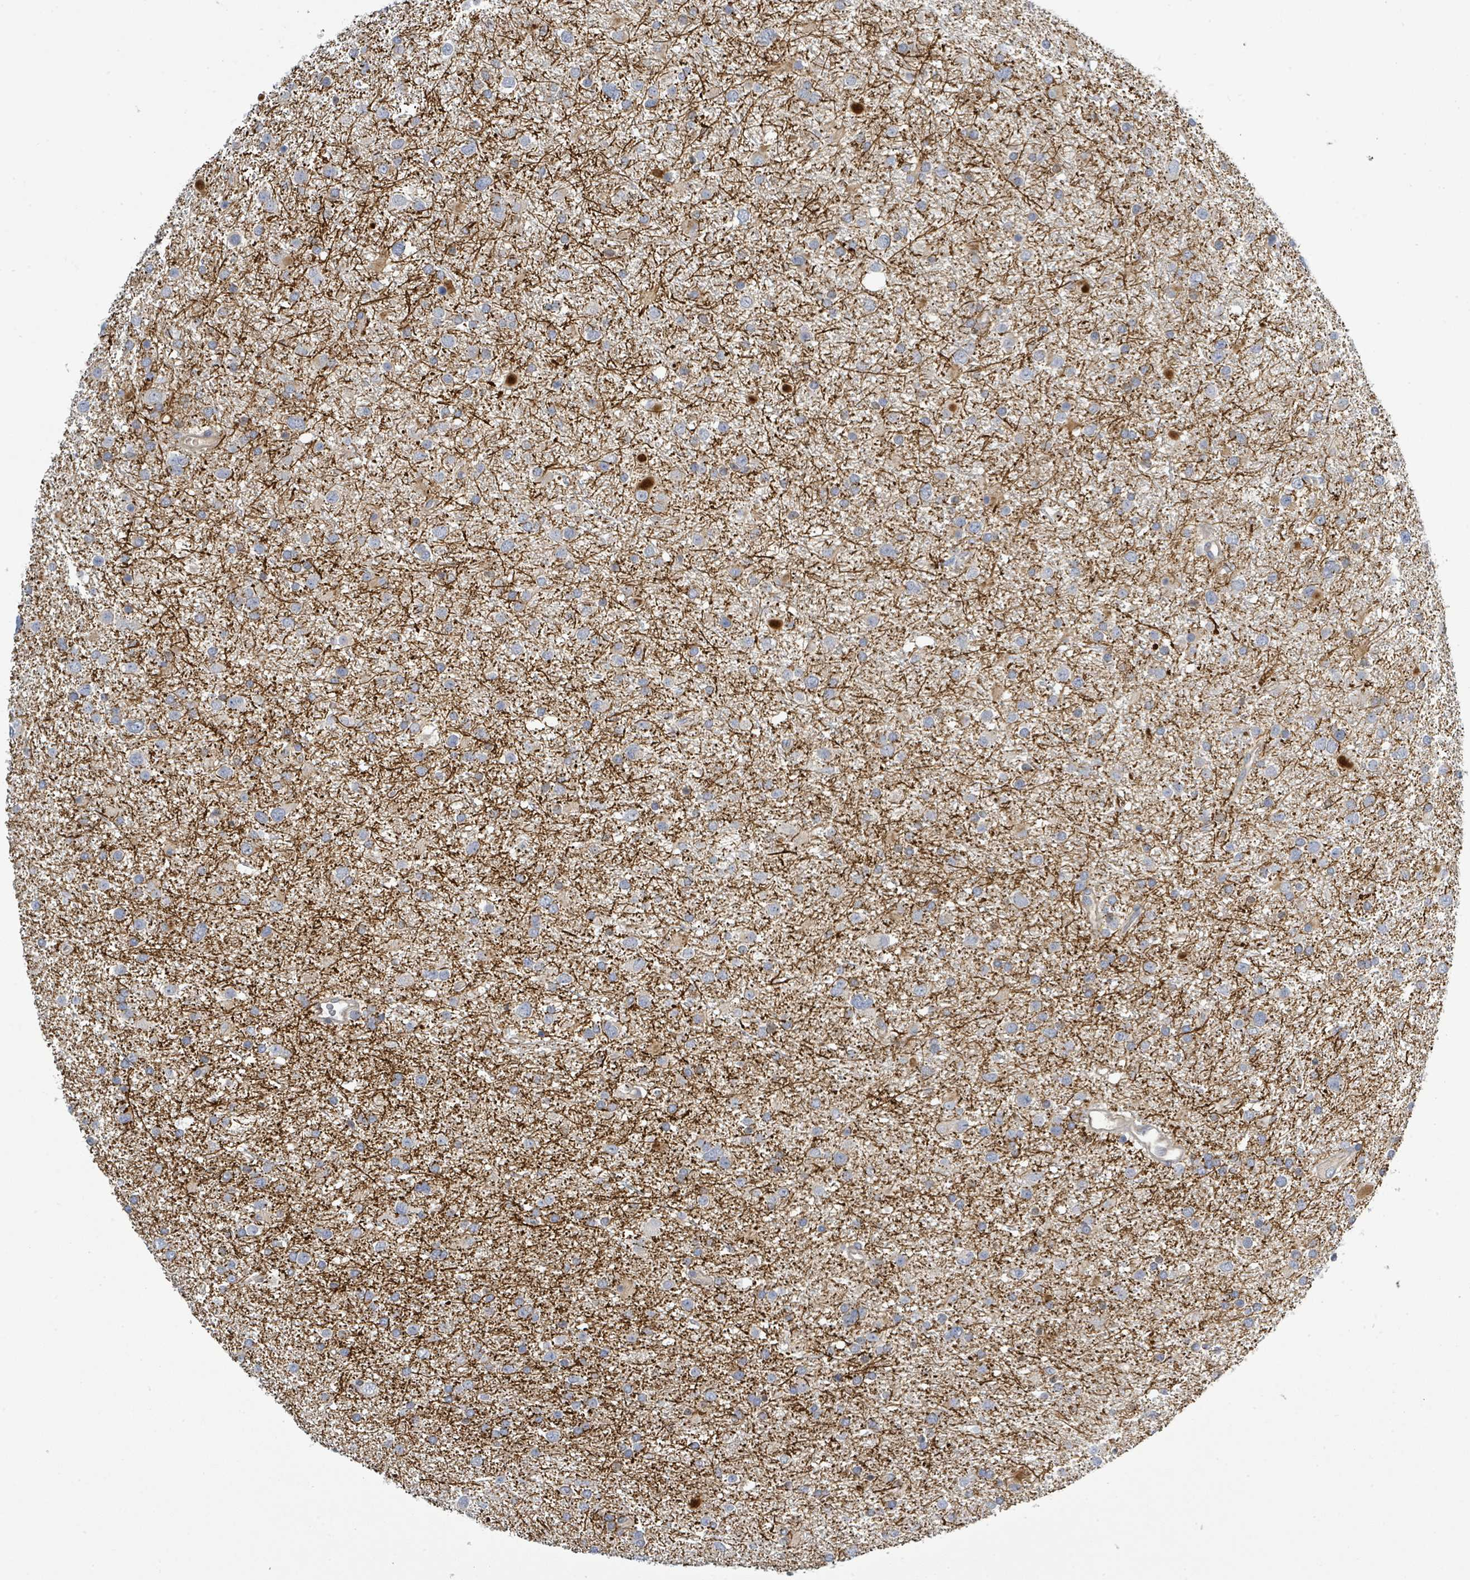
{"staining": {"intensity": "negative", "quantity": "none", "location": "none"}, "tissue": "glioma", "cell_type": "Tumor cells", "image_type": "cancer", "snomed": [{"axis": "morphology", "description": "Glioma, malignant, Low grade"}, {"axis": "topography", "description": "Brain"}], "caption": "Human low-grade glioma (malignant) stained for a protein using immunohistochemistry demonstrates no positivity in tumor cells.", "gene": "CFAP210", "patient": {"sex": "female", "age": 32}}